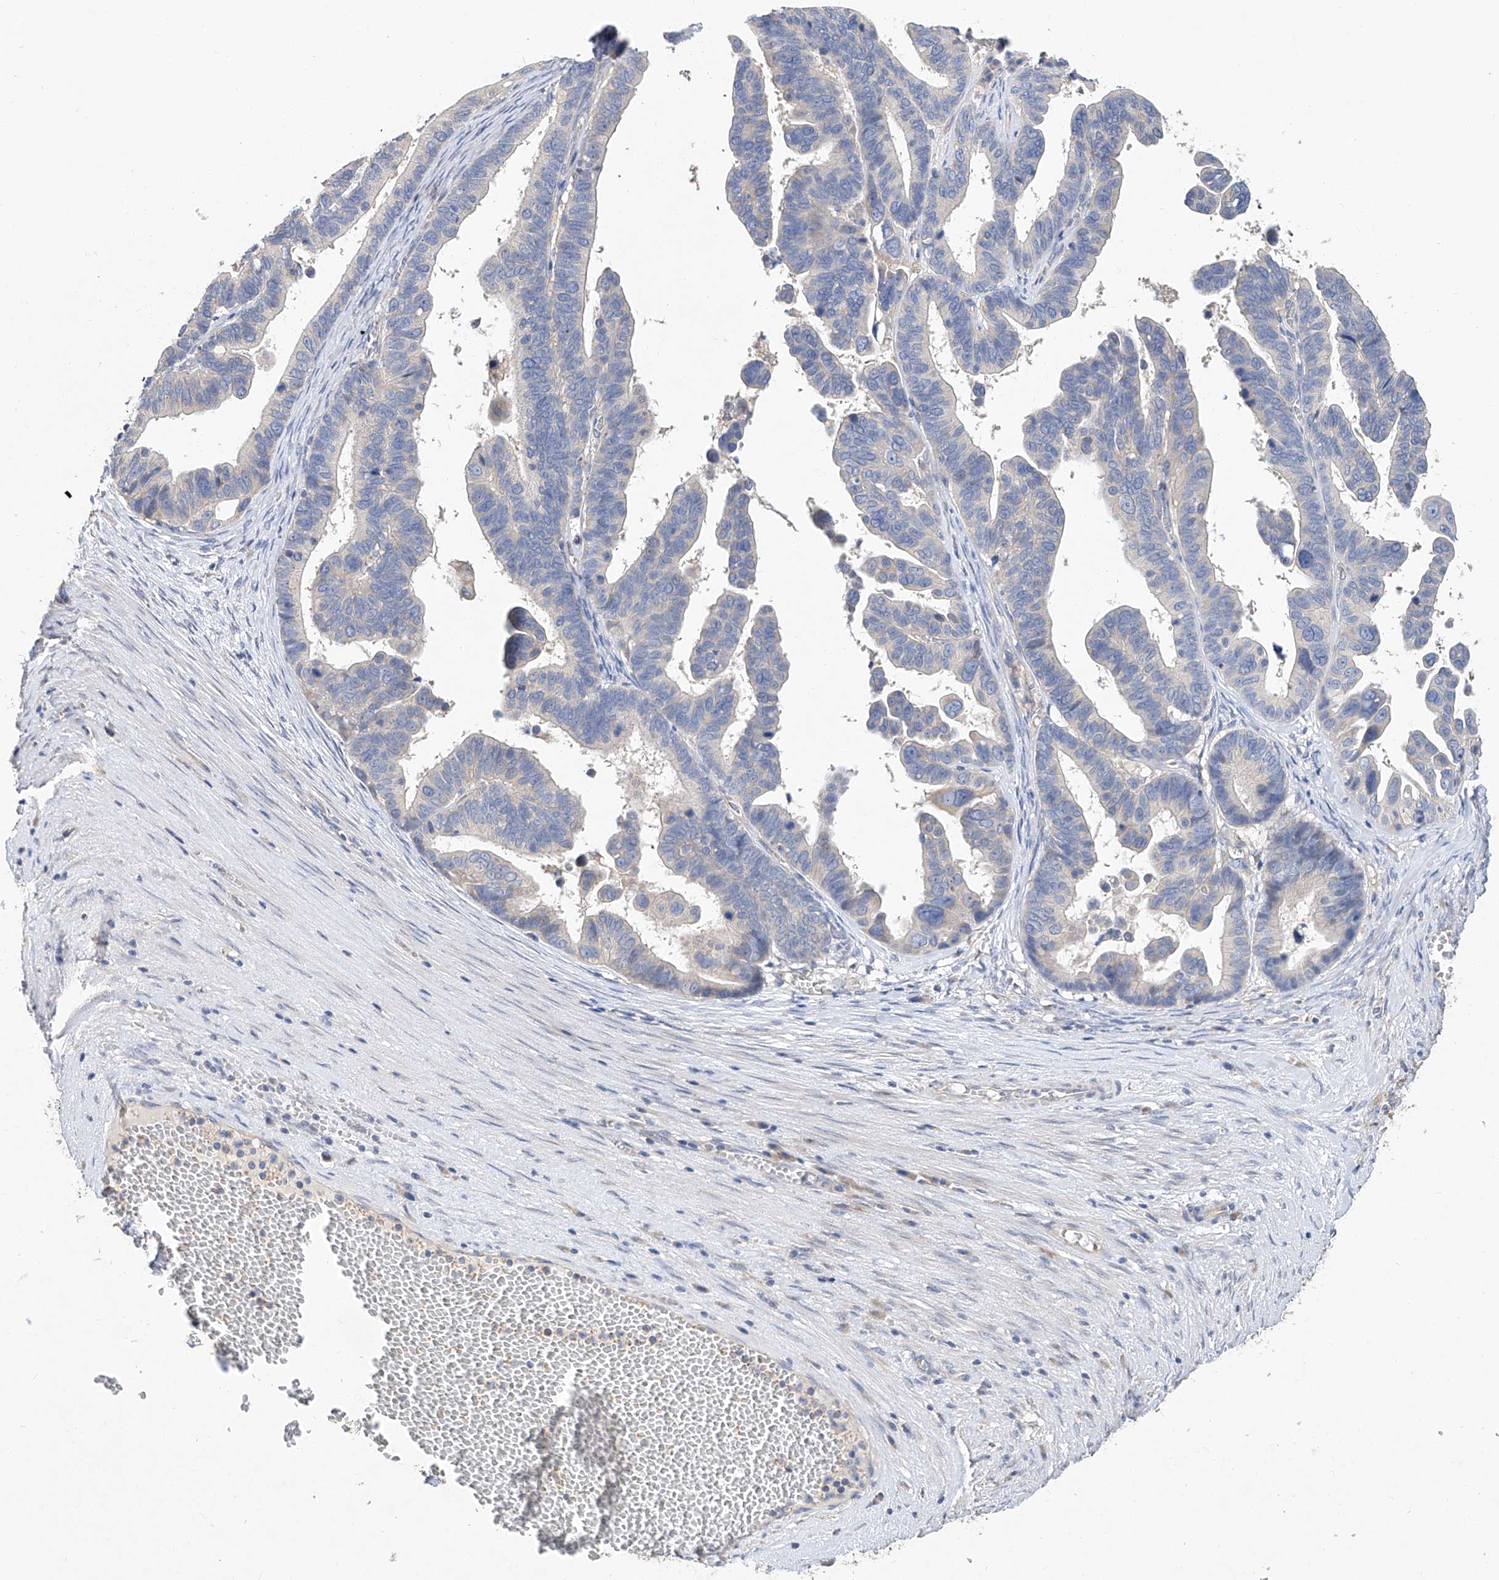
{"staining": {"intensity": "negative", "quantity": "none", "location": "none"}, "tissue": "ovarian cancer", "cell_type": "Tumor cells", "image_type": "cancer", "snomed": [{"axis": "morphology", "description": "Cystadenocarcinoma, serous, NOS"}, {"axis": "topography", "description": "Ovary"}], "caption": "Histopathology image shows no protein positivity in tumor cells of ovarian cancer (serous cystadenocarcinoma) tissue.", "gene": "AMD1", "patient": {"sex": "female", "age": 56}}